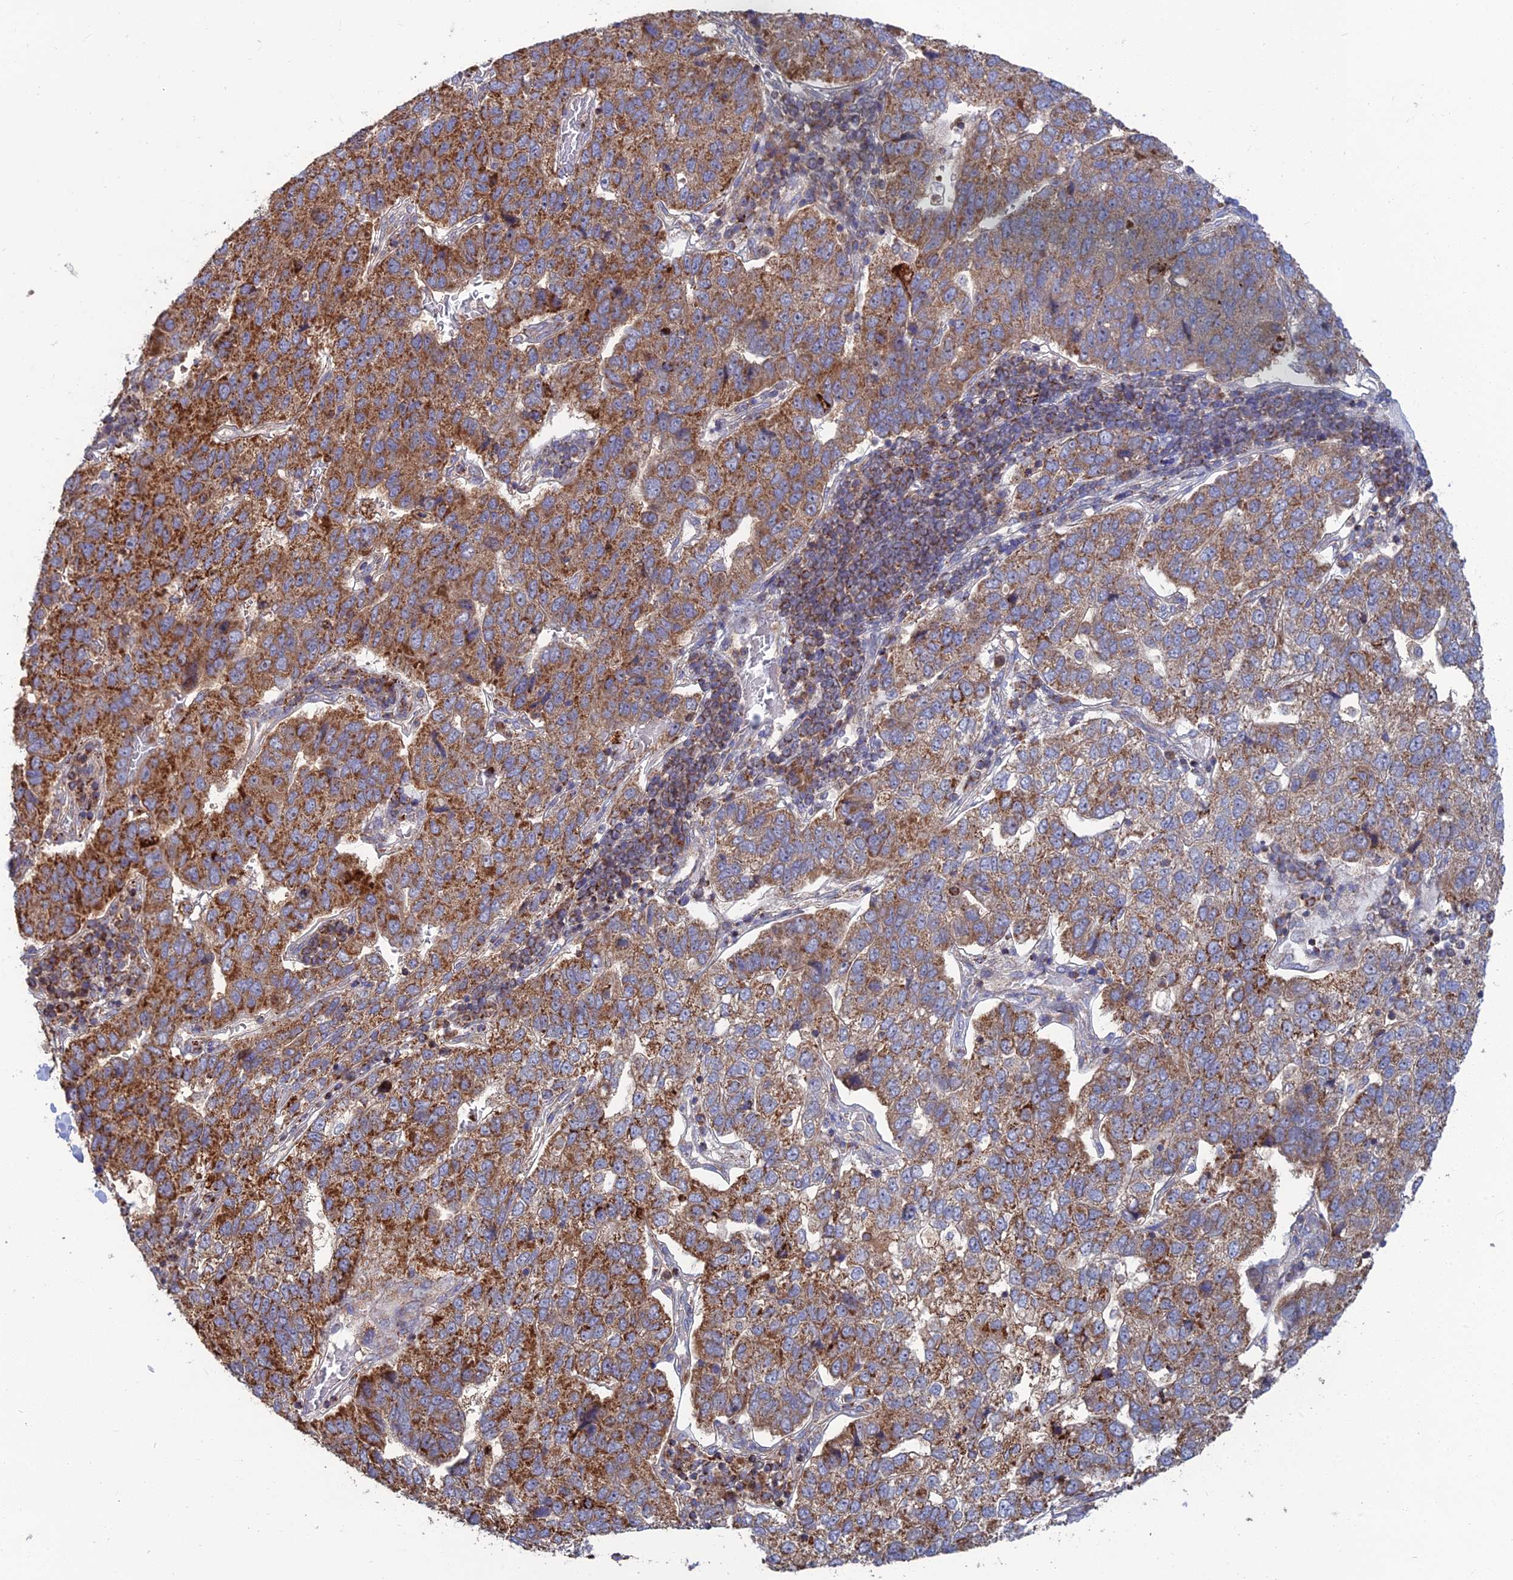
{"staining": {"intensity": "strong", "quantity": "25%-75%", "location": "cytoplasmic/membranous"}, "tissue": "pancreatic cancer", "cell_type": "Tumor cells", "image_type": "cancer", "snomed": [{"axis": "morphology", "description": "Adenocarcinoma, NOS"}, {"axis": "topography", "description": "Pancreas"}], "caption": "Tumor cells reveal high levels of strong cytoplasmic/membranous positivity in about 25%-75% of cells in human pancreatic cancer. (brown staining indicates protein expression, while blue staining denotes nuclei).", "gene": "RIC8B", "patient": {"sex": "female", "age": 61}}